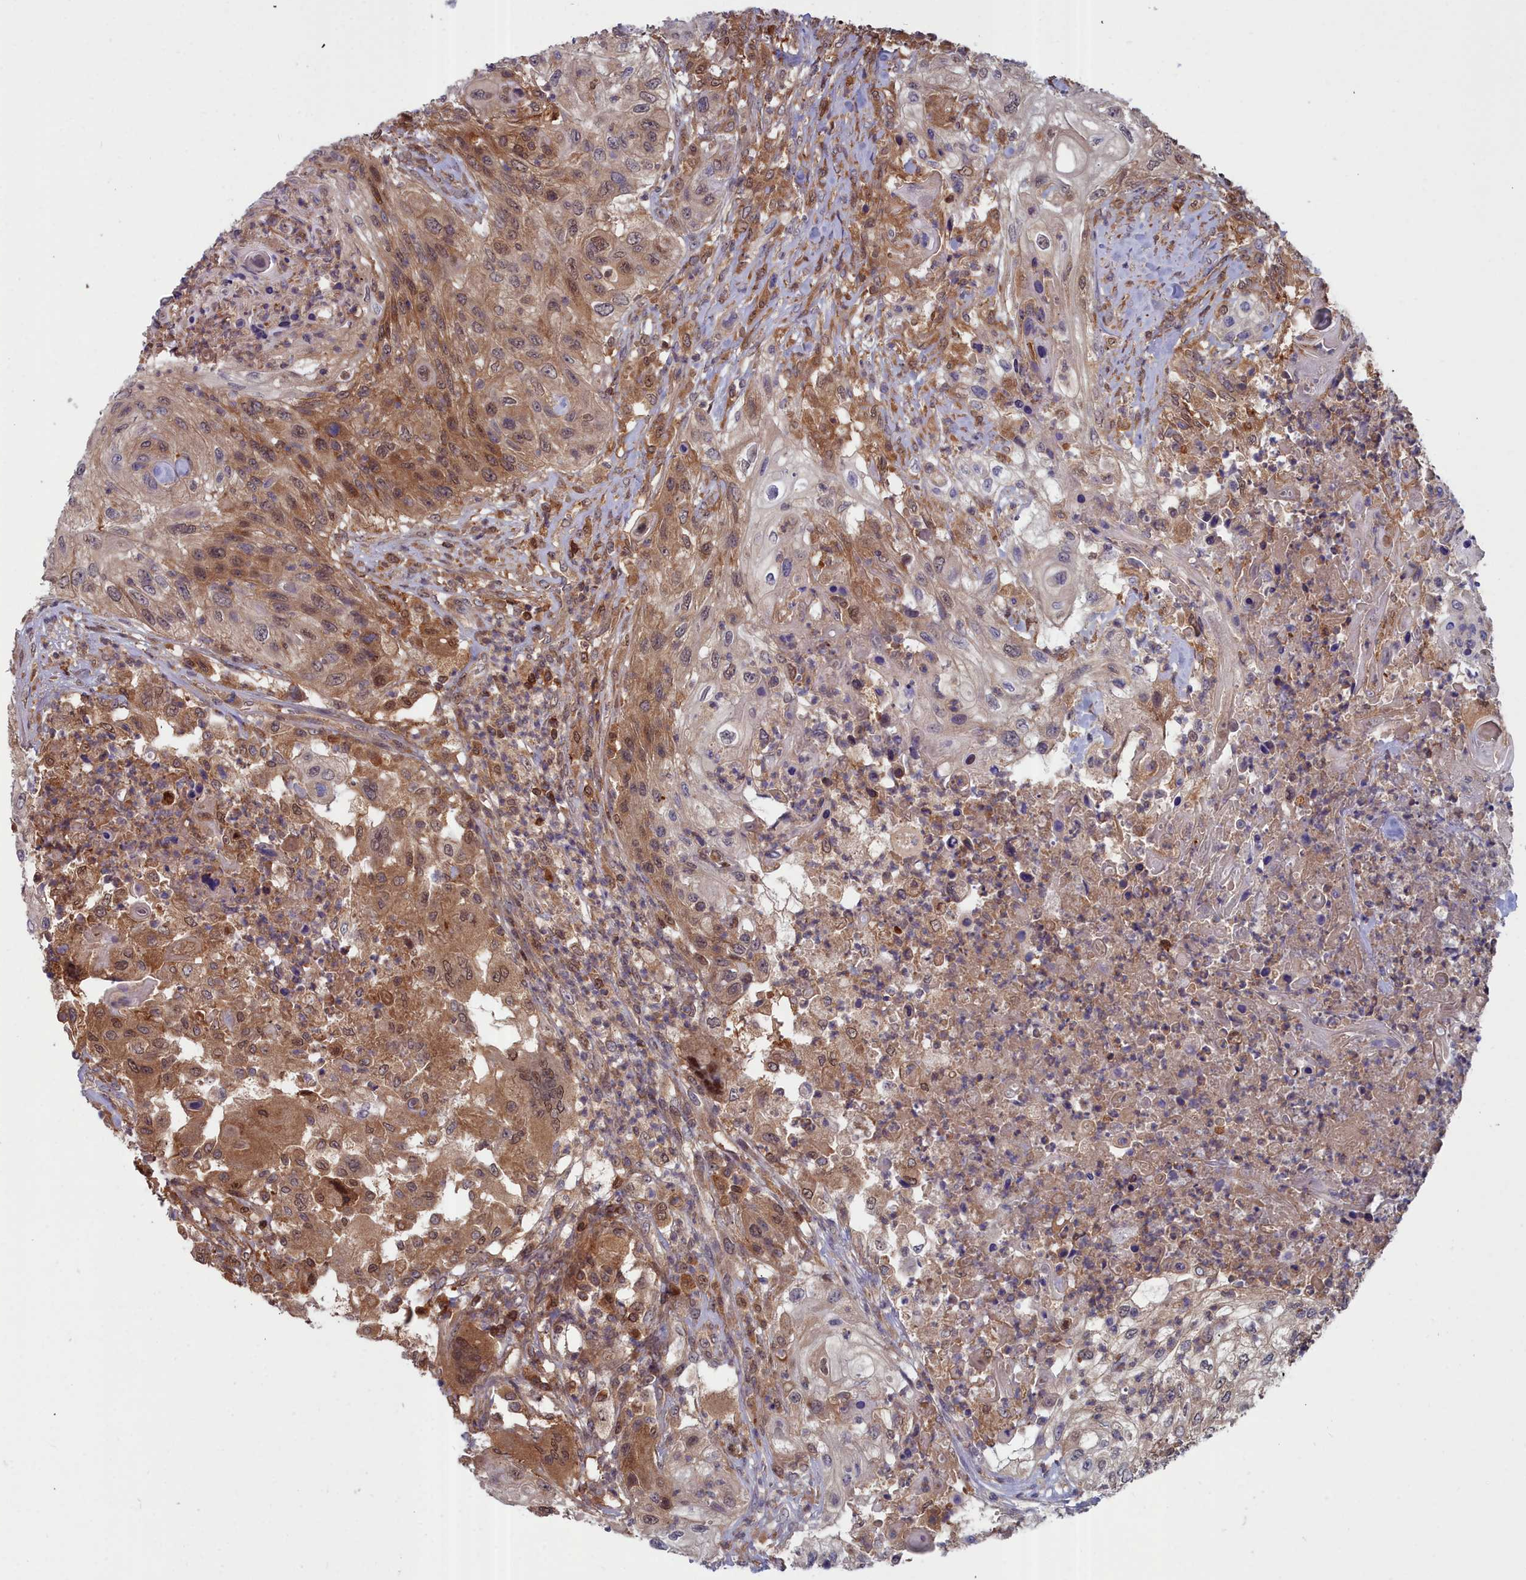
{"staining": {"intensity": "moderate", "quantity": "25%-75%", "location": "cytoplasmic/membranous,nuclear"}, "tissue": "urothelial cancer", "cell_type": "Tumor cells", "image_type": "cancer", "snomed": [{"axis": "morphology", "description": "Urothelial carcinoma, High grade"}, {"axis": "topography", "description": "Urinary bladder"}], "caption": "Urothelial cancer stained with IHC displays moderate cytoplasmic/membranous and nuclear expression in about 25%-75% of tumor cells.", "gene": "GFRA2", "patient": {"sex": "female", "age": 60}}